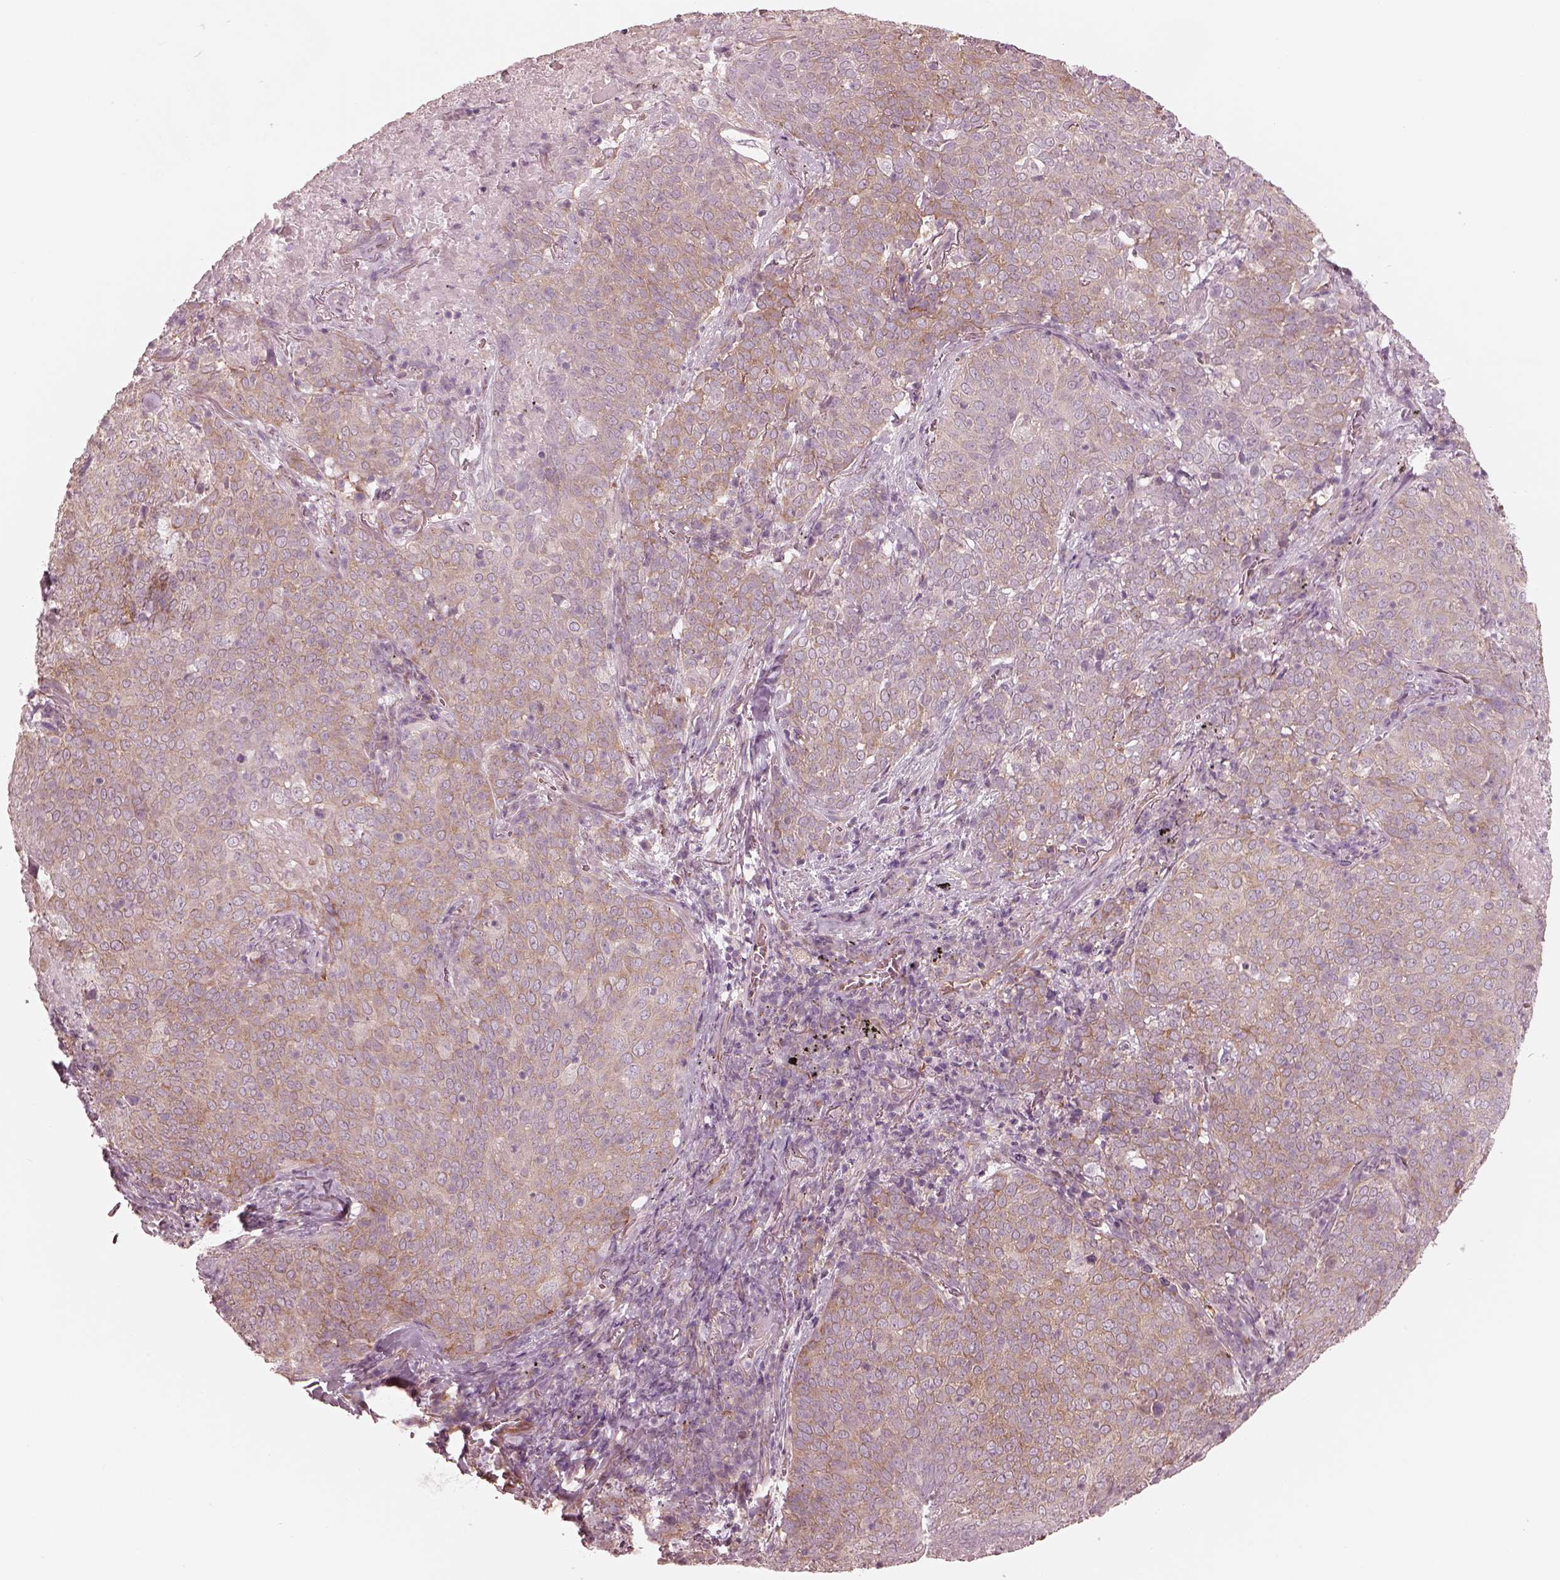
{"staining": {"intensity": "weak", "quantity": "<25%", "location": "cytoplasmic/membranous"}, "tissue": "lung cancer", "cell_type": "Tumor cells", "image_type": "cancer", "snomed": [{"axis": "morphology", "description": "Squamous cell carcinoma, NOS"}, {"axis": "topography", "description": "Lung"}], "caption": "Photomicrograph shows no significant protein positivity in tumor cells of lung cancer.", "gene": "RAB3C", "patient": {"sex": "male", "age": 82}}